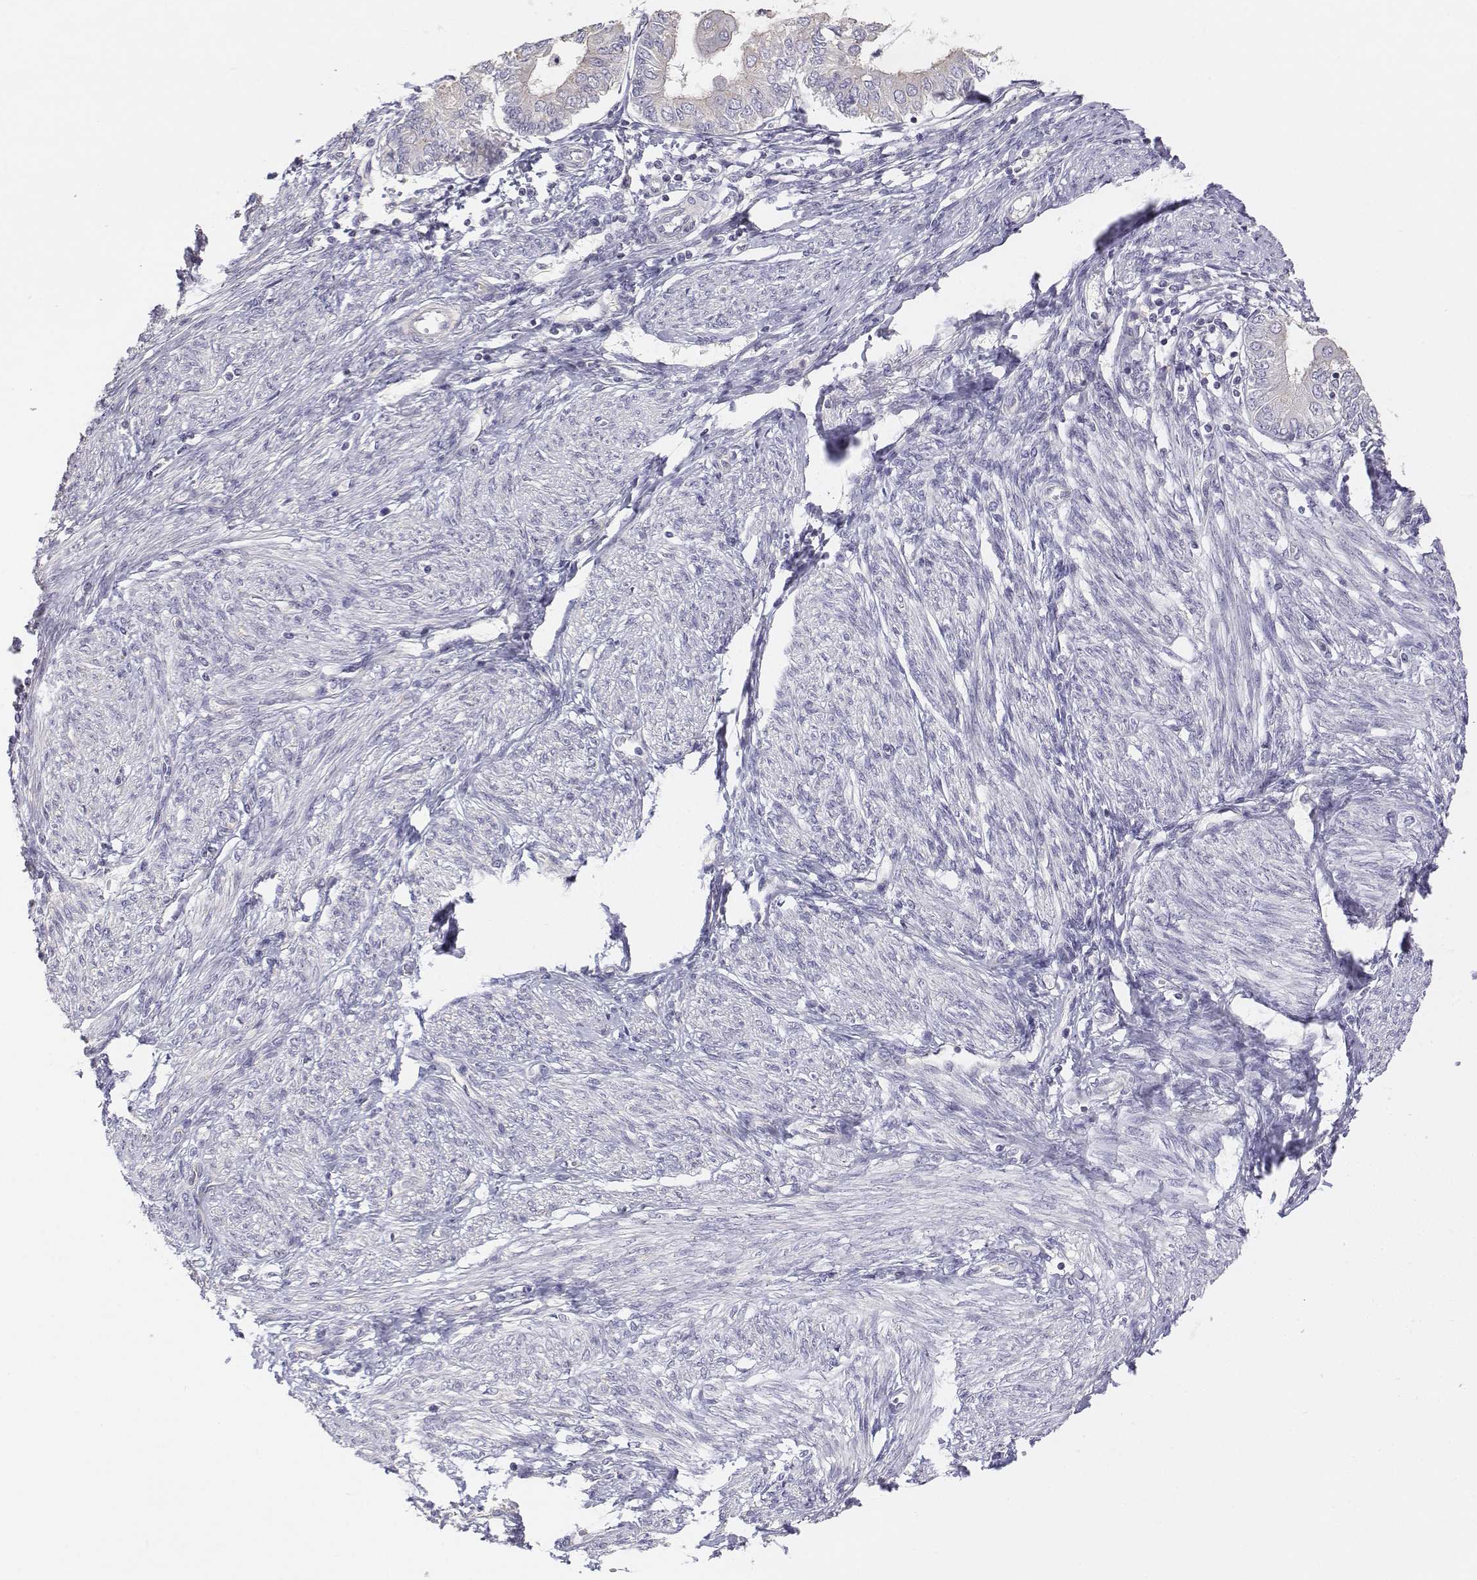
{"staining": {"intensity": "negative", "quantity": "none", "location": "none"}, "tissue": "endometrial cancer", "cell_type": "Tumor cells", "image_type": "cancer", "snomed": [{"axis": "morphology", "description": "Adenocarcinoma, NOS"}, {"axis": "topography", "description": "Endometrium"}], "caption": "An IHC image of endometrial cancer (adenocarcinoma) is shown. There is no staining in tumor cells of endometrial cancer (adenocarcinoma).", "gene": "LGSN", "patient": {"sex": "female", "age": 68}}